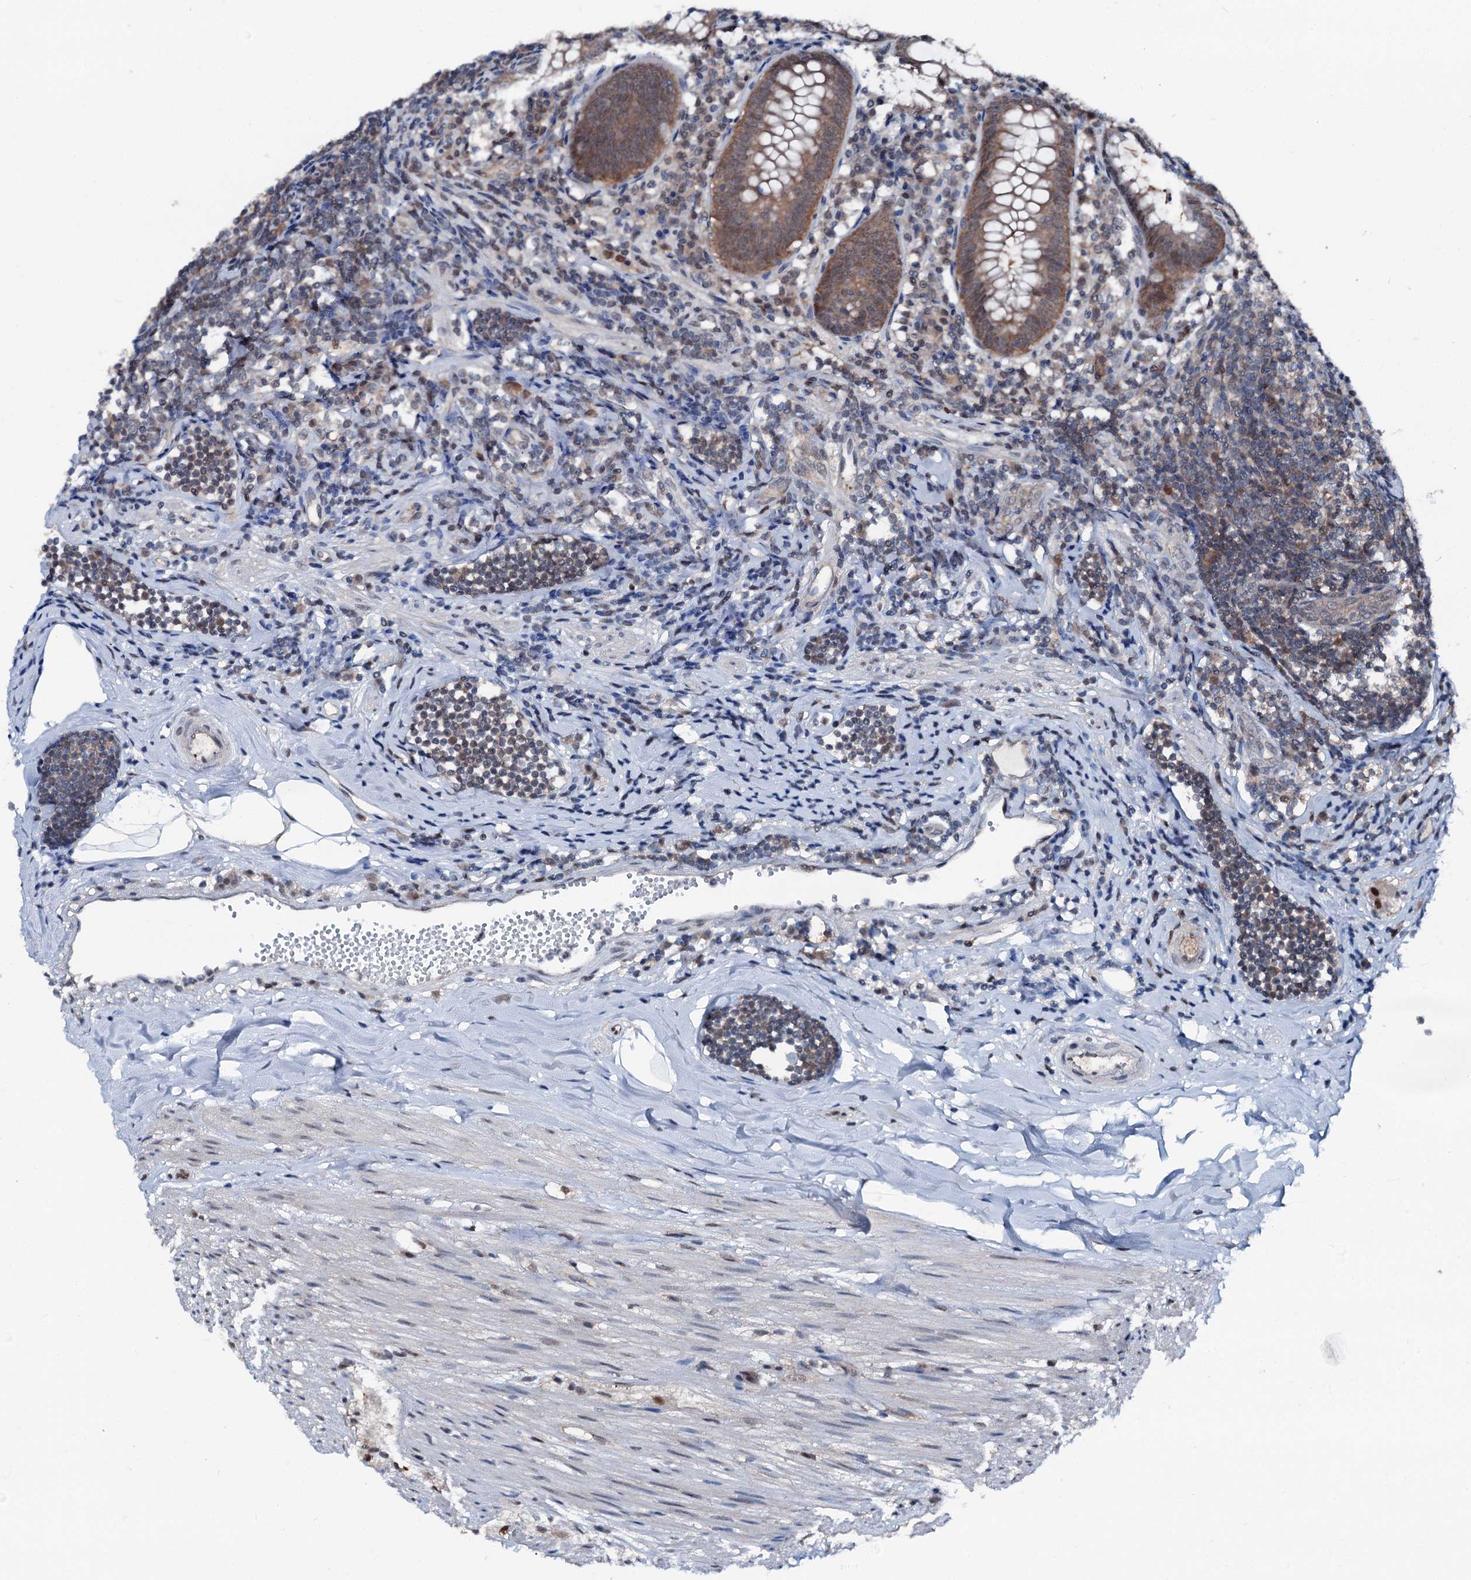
{"staining": {"intensity": "moderate", "quantity": ">75%", "location": "cytoplasmic/membranous,nuclear"}, "tissue": "appendix", "cell_type": "Glandular cells", "image_type": "normal", "snomed": [{"axis": "morphology", "description": "Normal tissue, NOS"}, {"axis": "topography", "description": "Appendix"}], "caption": "A histopathology image of human appendix stained for a protein reveals moderate cytoplasmic/membranous,nuclear brown staining in glandular cells. (IHC, brightfield microscopy, high magnification).", "gene": "PSMD13", "patient": {"sex": "female", "age": 54}}